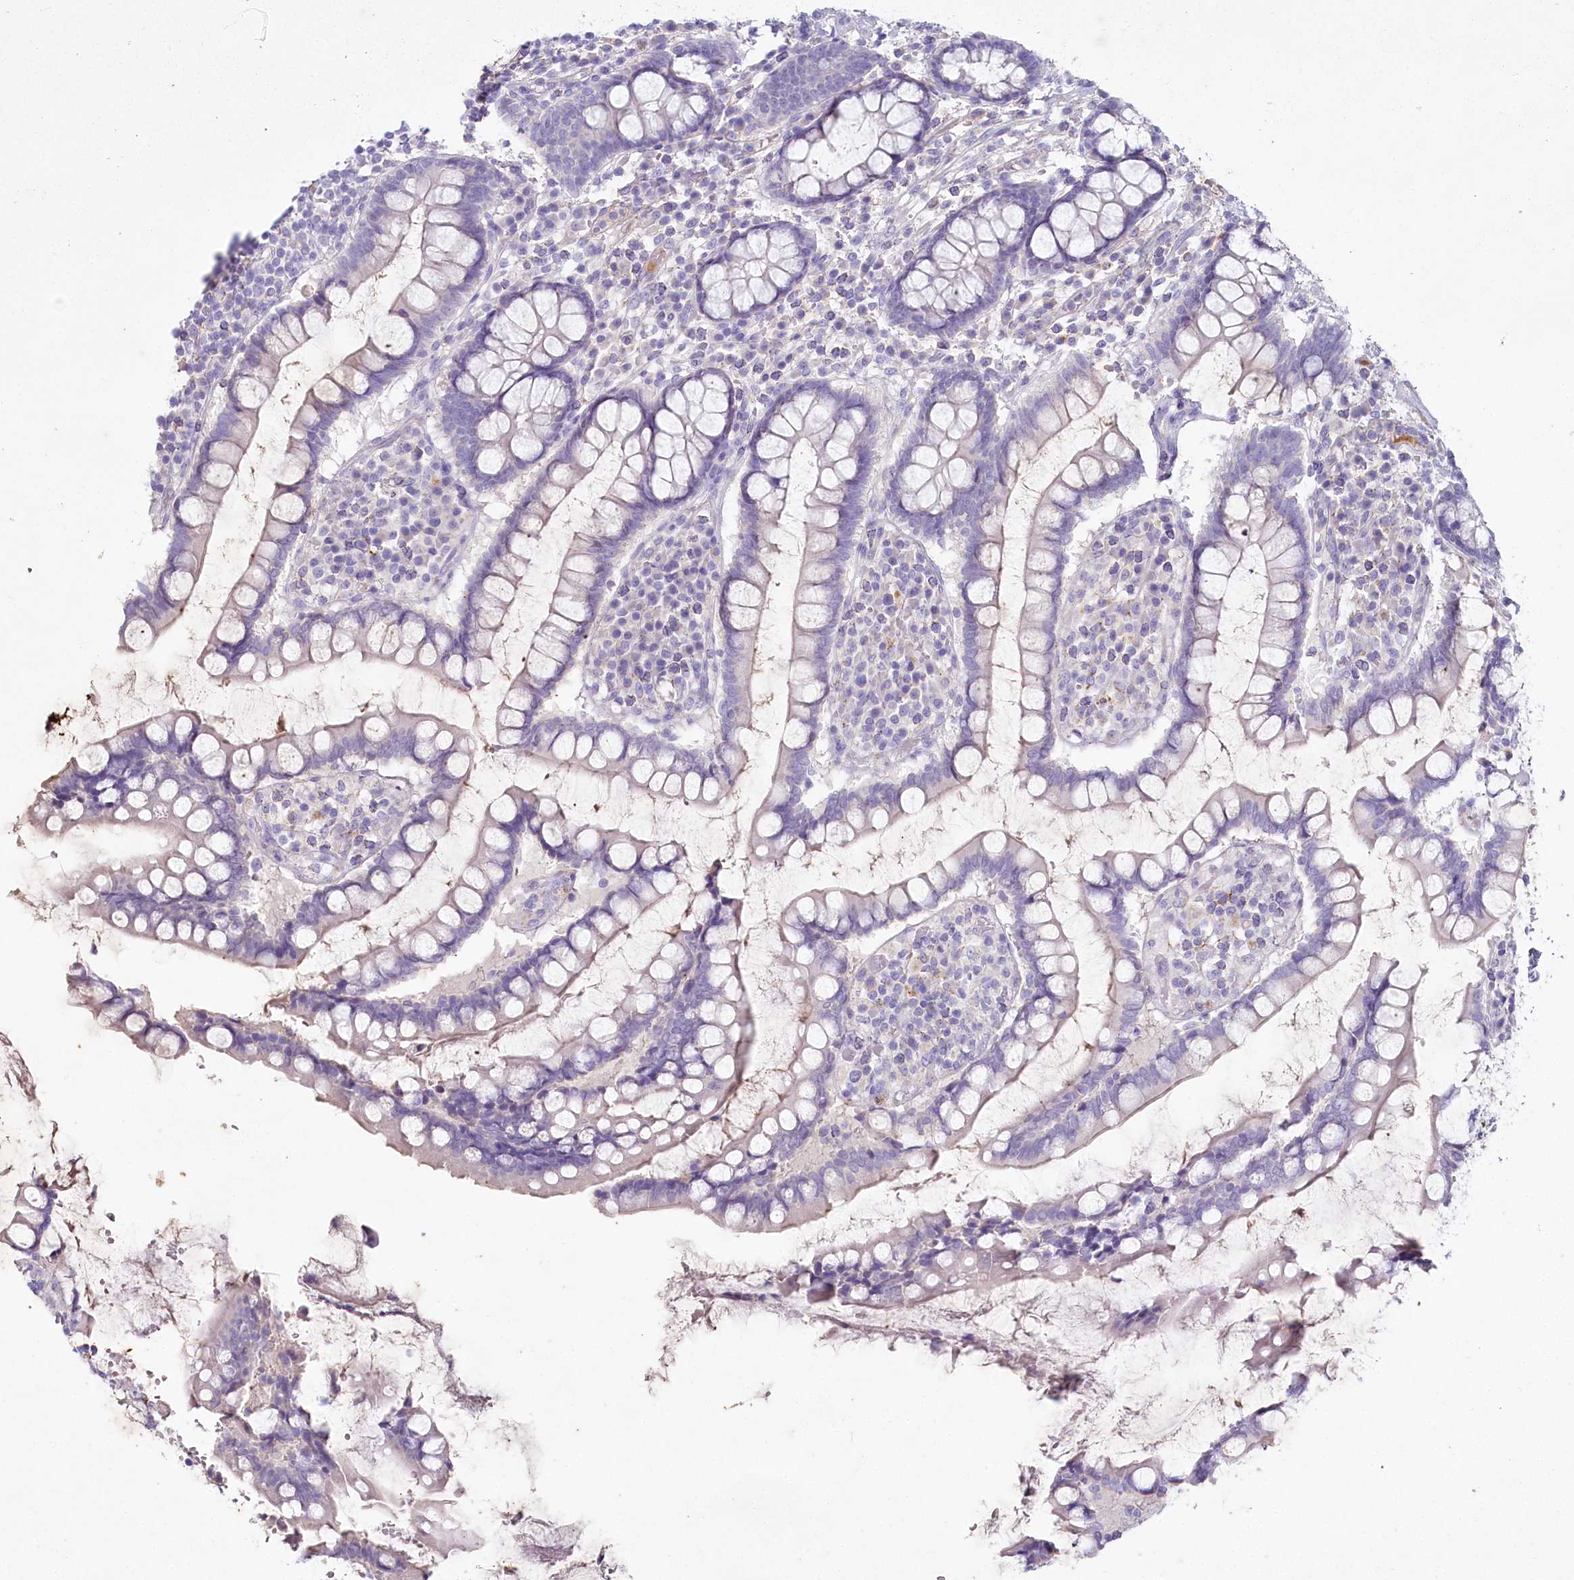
{"staining": {"intensity": "negative", "quantity": "none", "location": "none"}, "tissue": "colon", "cell_type": "Endothelial cells", "image_type": "normal", "snomed": [{"axis": "morphology", "description": "Normal tissue, NOS"}, {"axis": "topography", "description": "Colon"}], "caption": "This is an immunohistochemistry (IHC) photomicrograph of benign human colon. There is no expression in endothelial cells.", "gene": "HPD", "patient": {"sex": "female", "age": 79}}